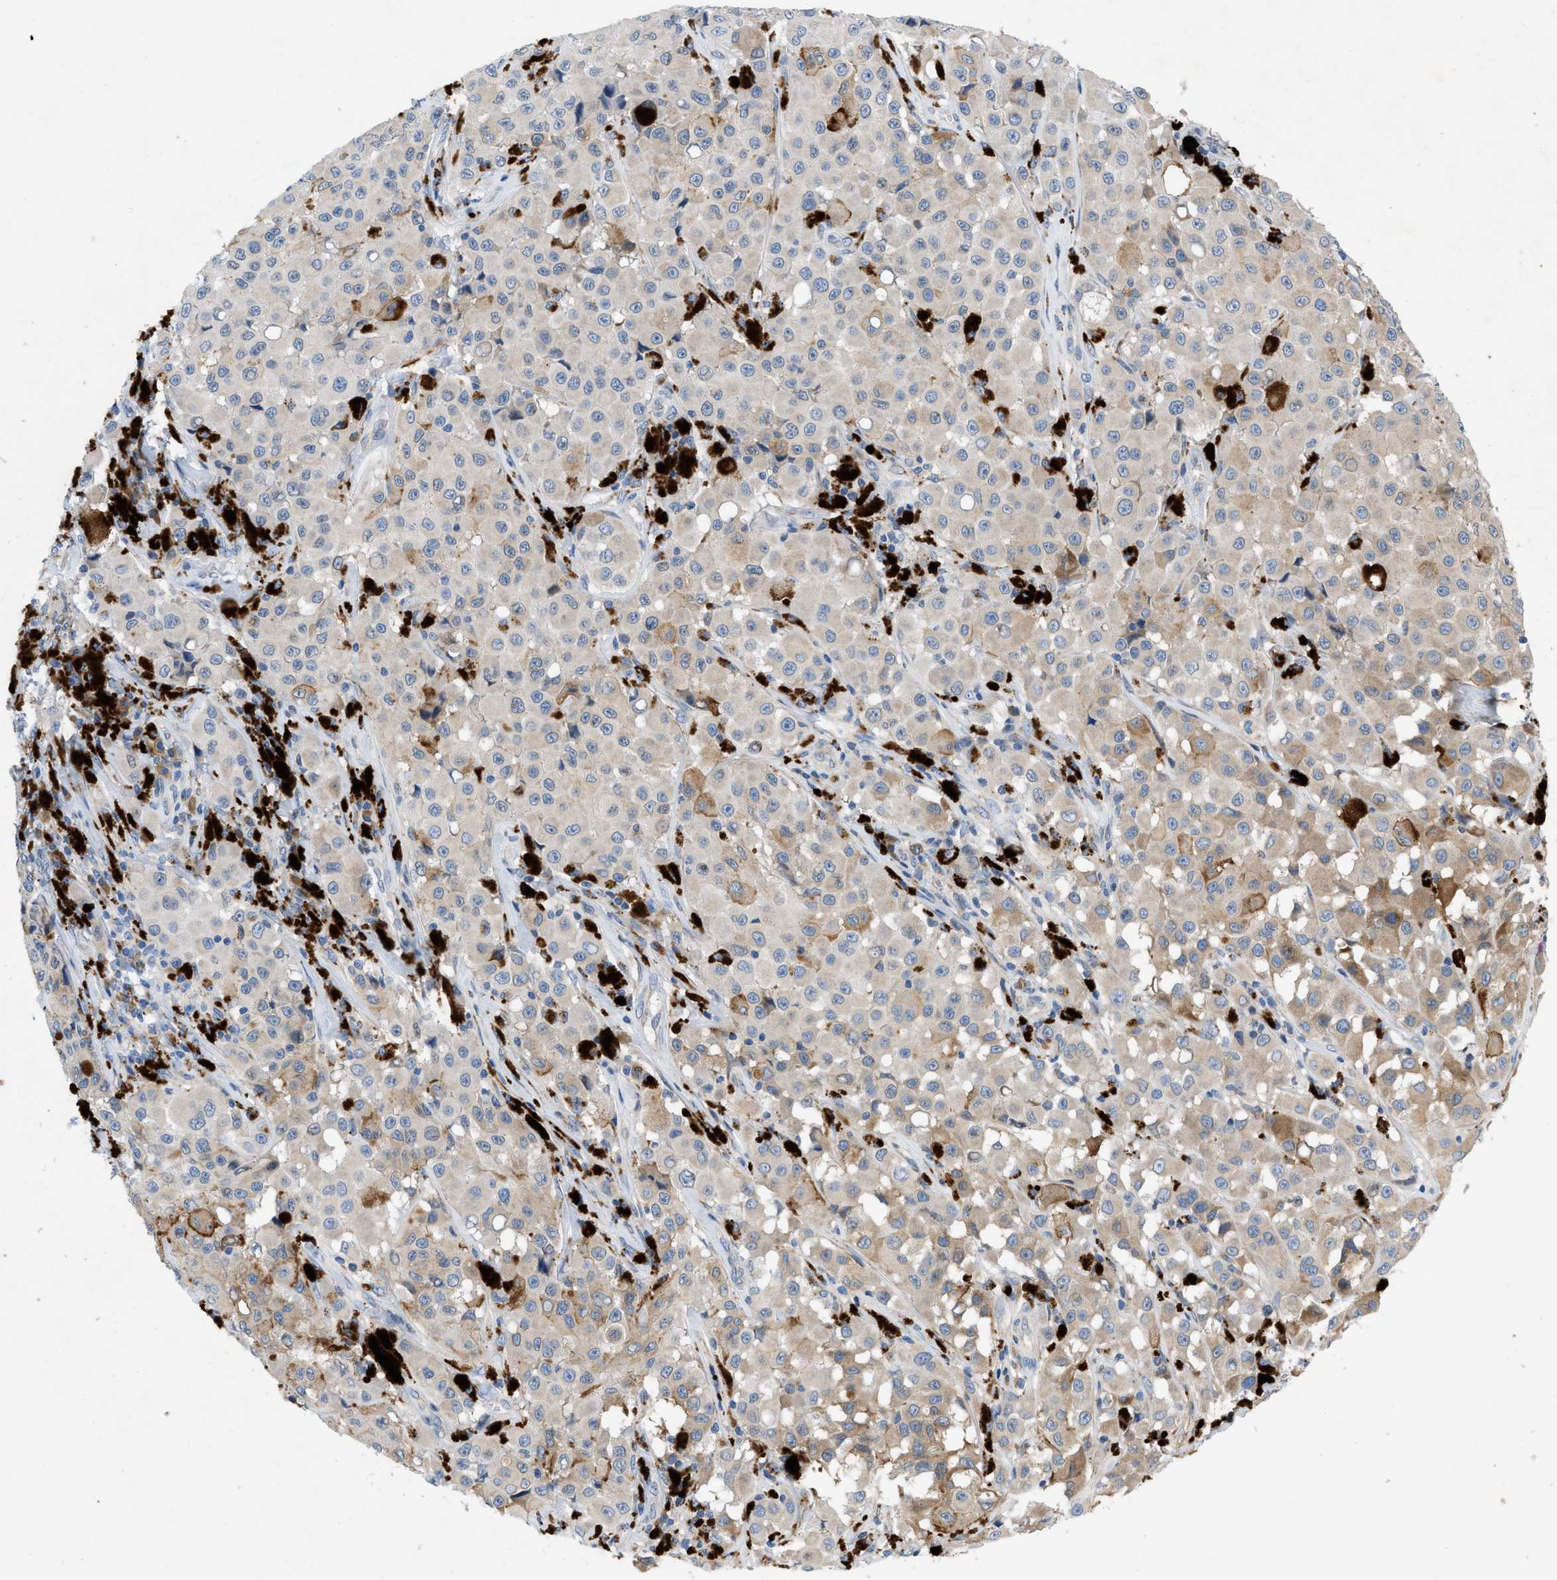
{"staining": {"intensity": "negative", "quantity": "none", "location": "none"}, "tissue": "melanoma", "cell_type": "Tumor cells", "image_type": "cancer", "snomed": [{"axis": "morphology", "description": "Malignant melanoma, NOS"}, {"axis": "topography", "description": "Skin"}], "caption": "A high-resolution photomicrograph shows immunohistochemistry (IHC) staining of melanoma, which displays no significant positivity in tumor cells.", "gene": "TMEM248", "patient": {"sex": "male", "age": 84}}